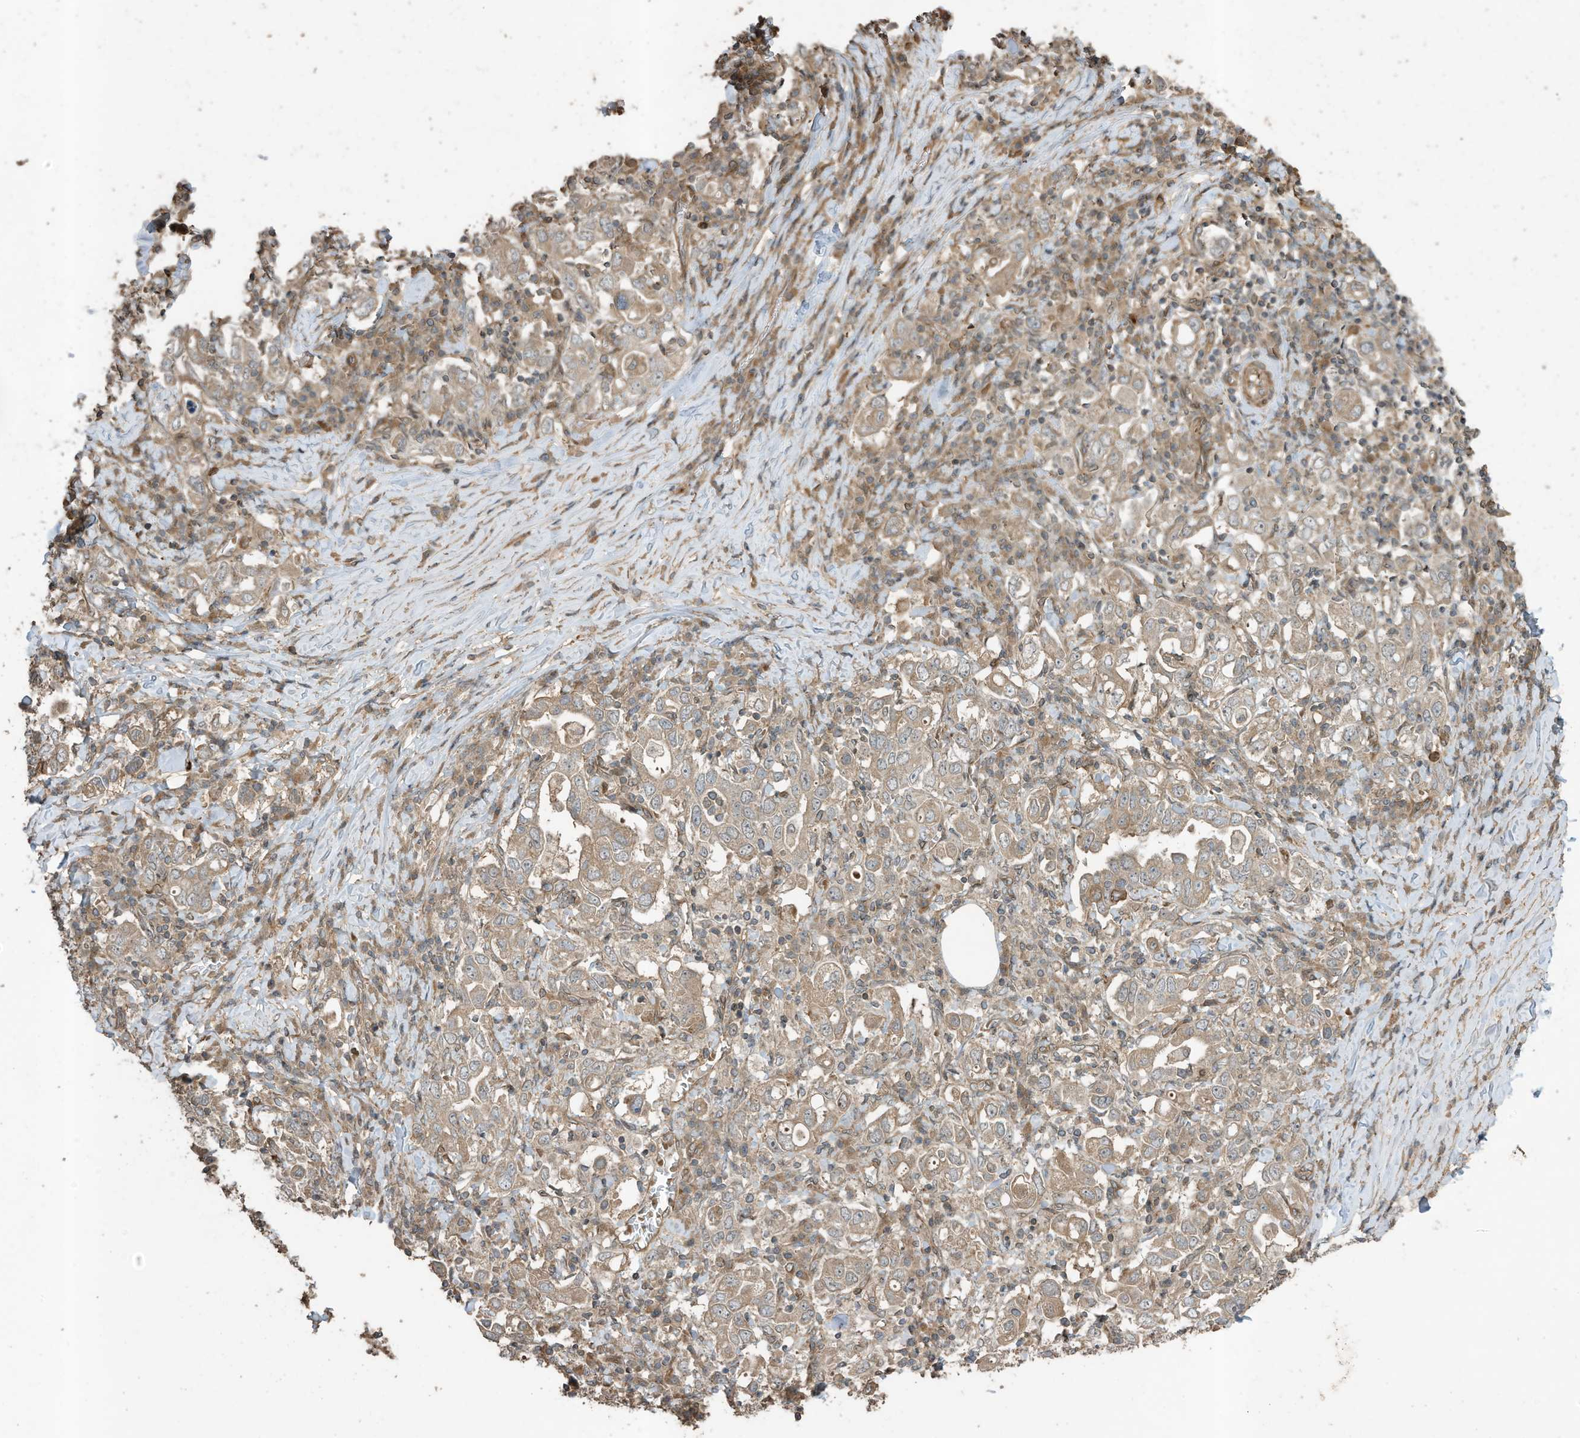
{"staining": {"intensity": "moderate", "quantity": ">75%", "location": "cytoplasmic/membranous"}, "tissue": "stomach cancer", "cell_type": "Tumor cells", "image_type": "cancer", "snomed": [{"axis": "morphology", "description": "Adenocarcinoma, NOS"}, {"axis": "topography", "description": "Stomach, upper"}], "caption": "Immunohistochemical staining of human stomach cancer (adenocarcinoma) exhibits moderate cytoplasmic/membranous protein expression in approximately >75% of tumor cells. (IHC, brightfield microscopy, high magnification).", "gene": "ZNF653", "patient": {"sex": "male", "age": 62}}